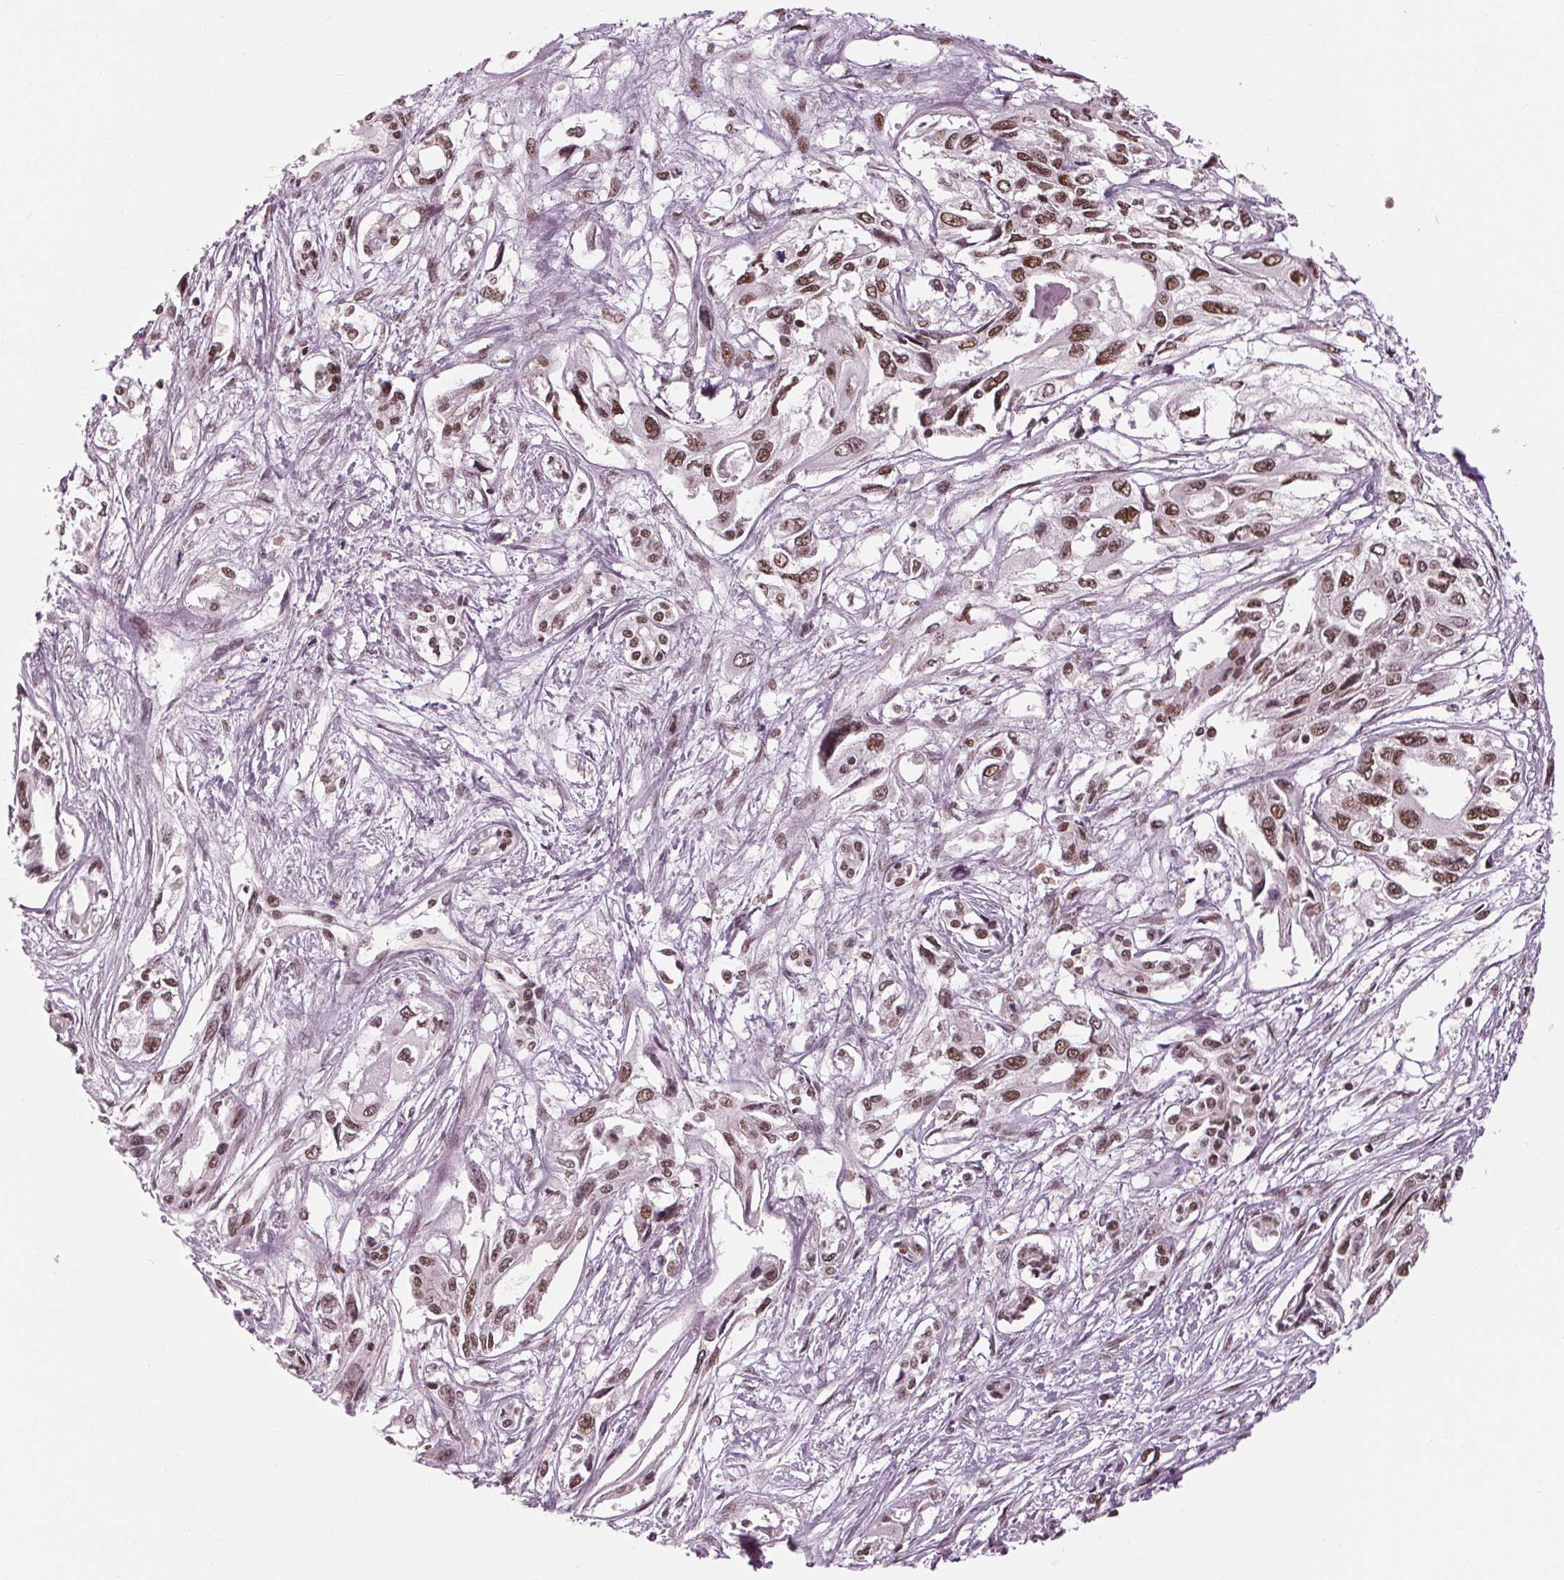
{"staining": {"intensity": "moderate", "quantity": ">75%", "location": "nuclear"}, "tissue": "pancreatic cancer", "cell_type": "Tumor cells", "image_type": "cancer", "snomed": [{"axis": "morphology", "description": "Adenocarcinoma, NOS"}, {"axis": "topography", "description": "Pancreas"}], "caption": "A brown stain shows moderate nuclear positivity of a protein in pancreatic adenocarcinoma tumor cells. The staining was performed using DAB (3,3'-diaminobenzidine), with brown indicating positive protein expression. Nuclei are stained blue with hematoxylin.", "gene": "LSM2", "patient": {"sex": "female", "age": 55}}